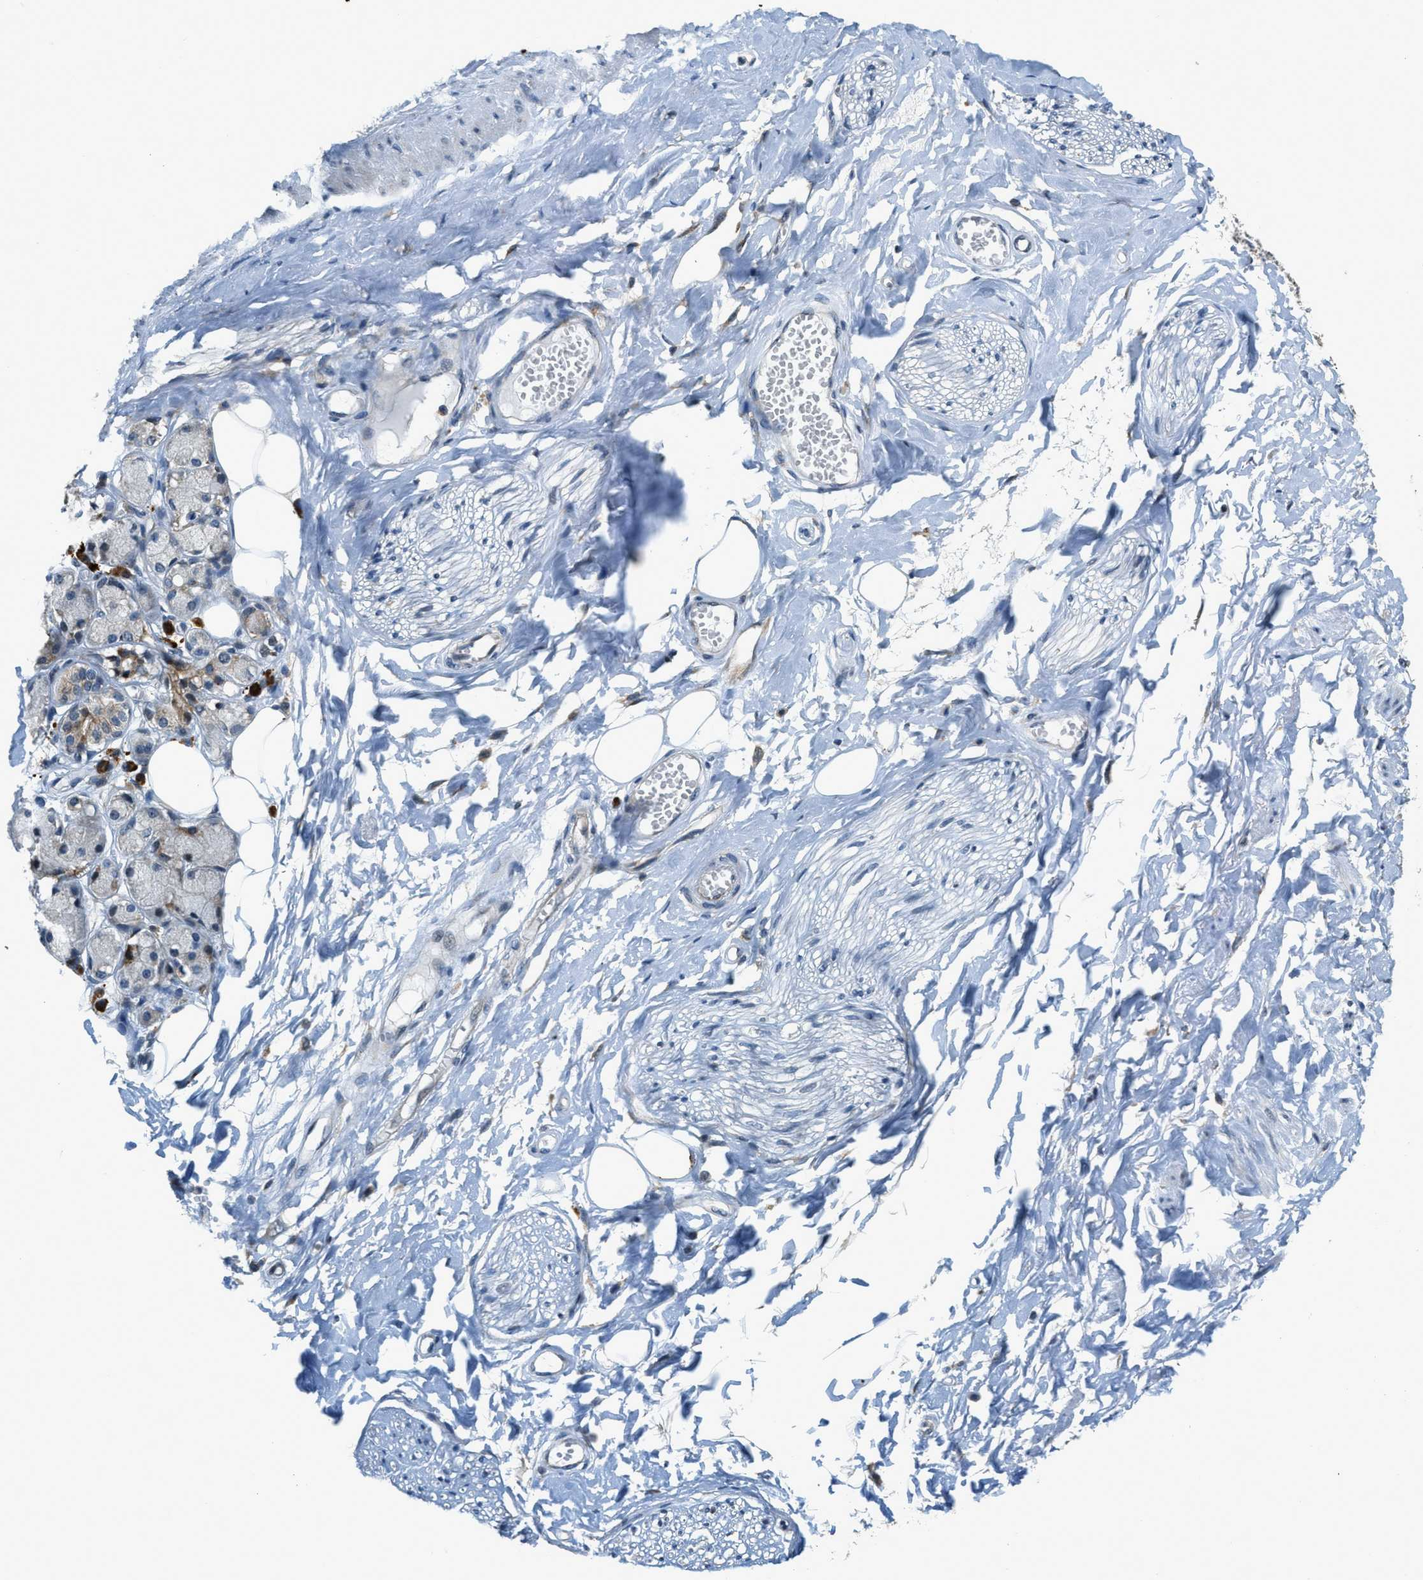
{"staining": {"intensity": "moderate", "quantity": ">75%", "location": "cytoplasmic/membranous"}, "tissue": "adipose tissue", "cell_type": "Adipocytes", "image_type": "normal", "snomed": [{"axis": "morphology", "description": "Normal tissue, NOS"}, {"axis": "morphology", "description": "Inflammation, NOS"}, {"axis": "topography", "description": "Salivary gland"}, {"axis": "topography", "description": "Peripheral nerve tissue"}], "caption": "Immunohistochemical staining of benign adipose tissue shows >75% levels of moderate cytoplasmic/membranous protein expression in approximately >75% of adipocytes.", "gene": "HERC2", "patient": {"sex": "female", "age": 75}}